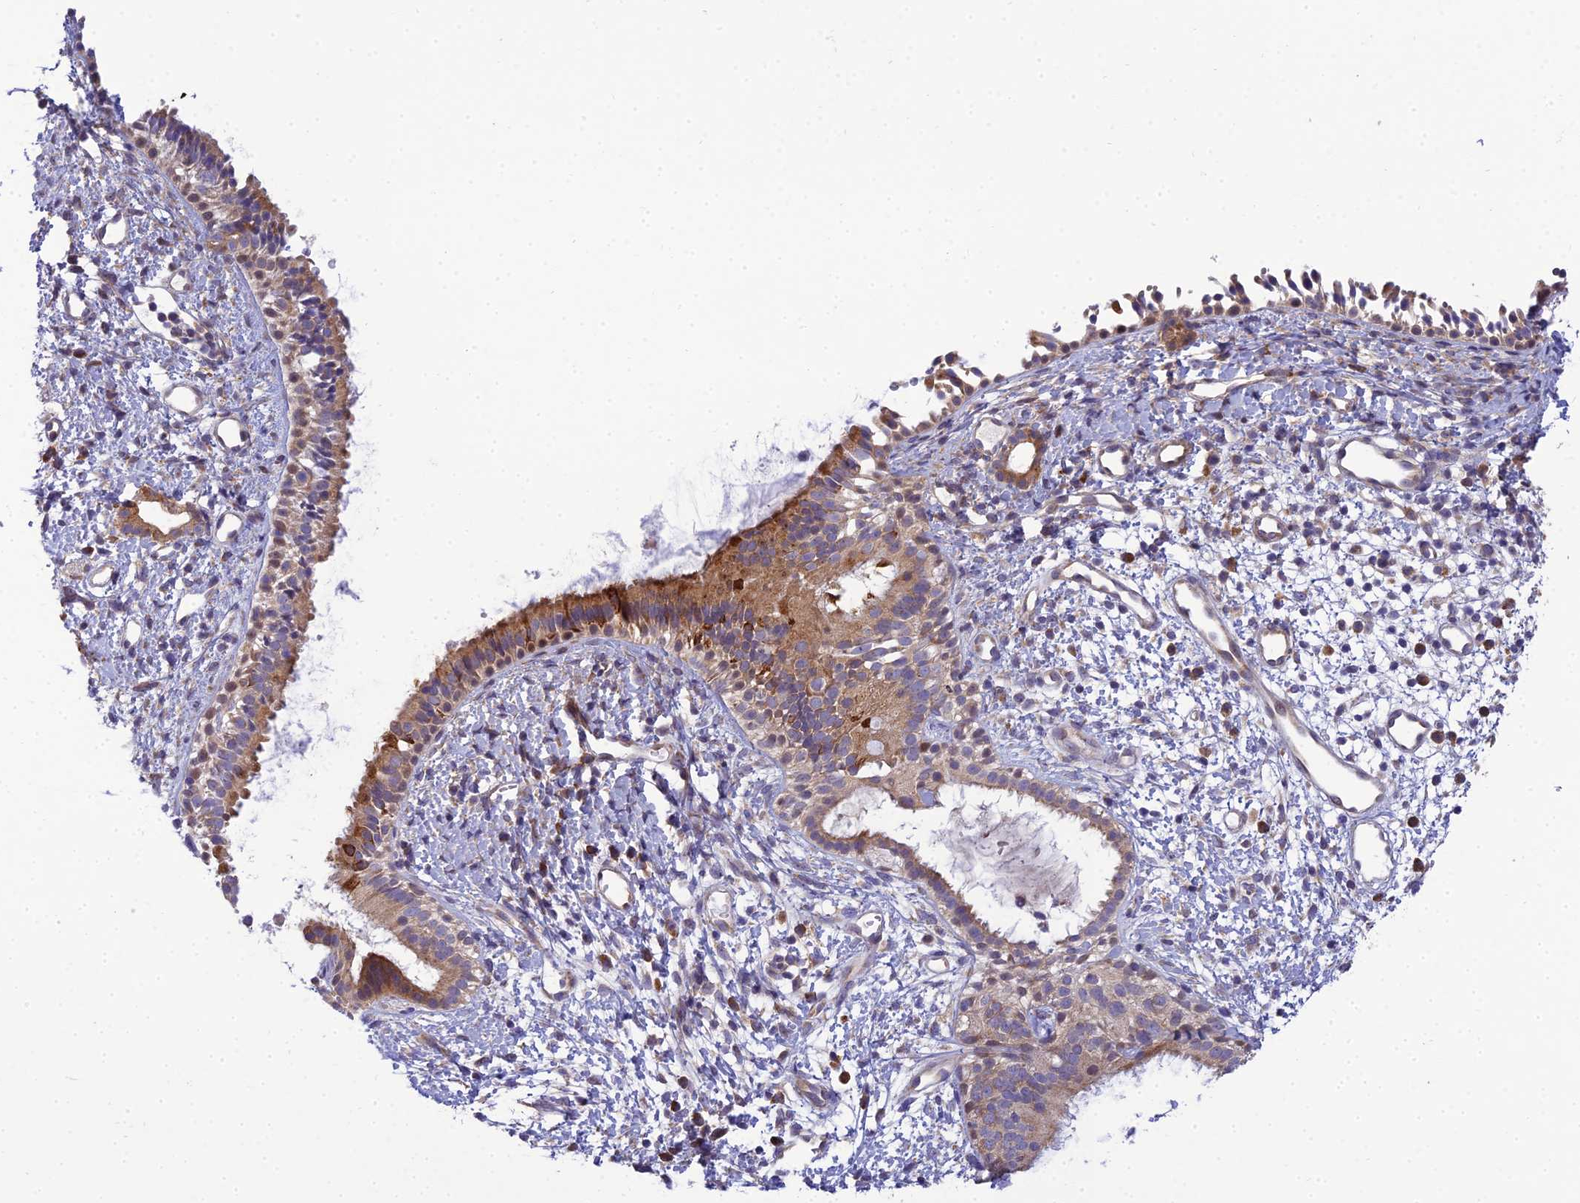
{"staining": {"intensity": "strong", "quantity": "25%-75%", "location": "cytoplasmic/membranous"}, "tissue": "nasopharynx", "cell_type": "Respiratory epithelial cells", "image_type": "normal", "snomed": [{"axis": "morphology", "description": "Normal tissue, NOS"}, {"axis": "topography", "description": "Nasopharynx"}], "caption": "This image demonstrates immunohistochemistry staining of benign nasopharynx, with high strong cytoplasmic/membranous positivity in approximately 25%-75% of respiratory epithelial cells.", "gene": "CLCN7", "patient": {"sex": "male", "age": 22}}